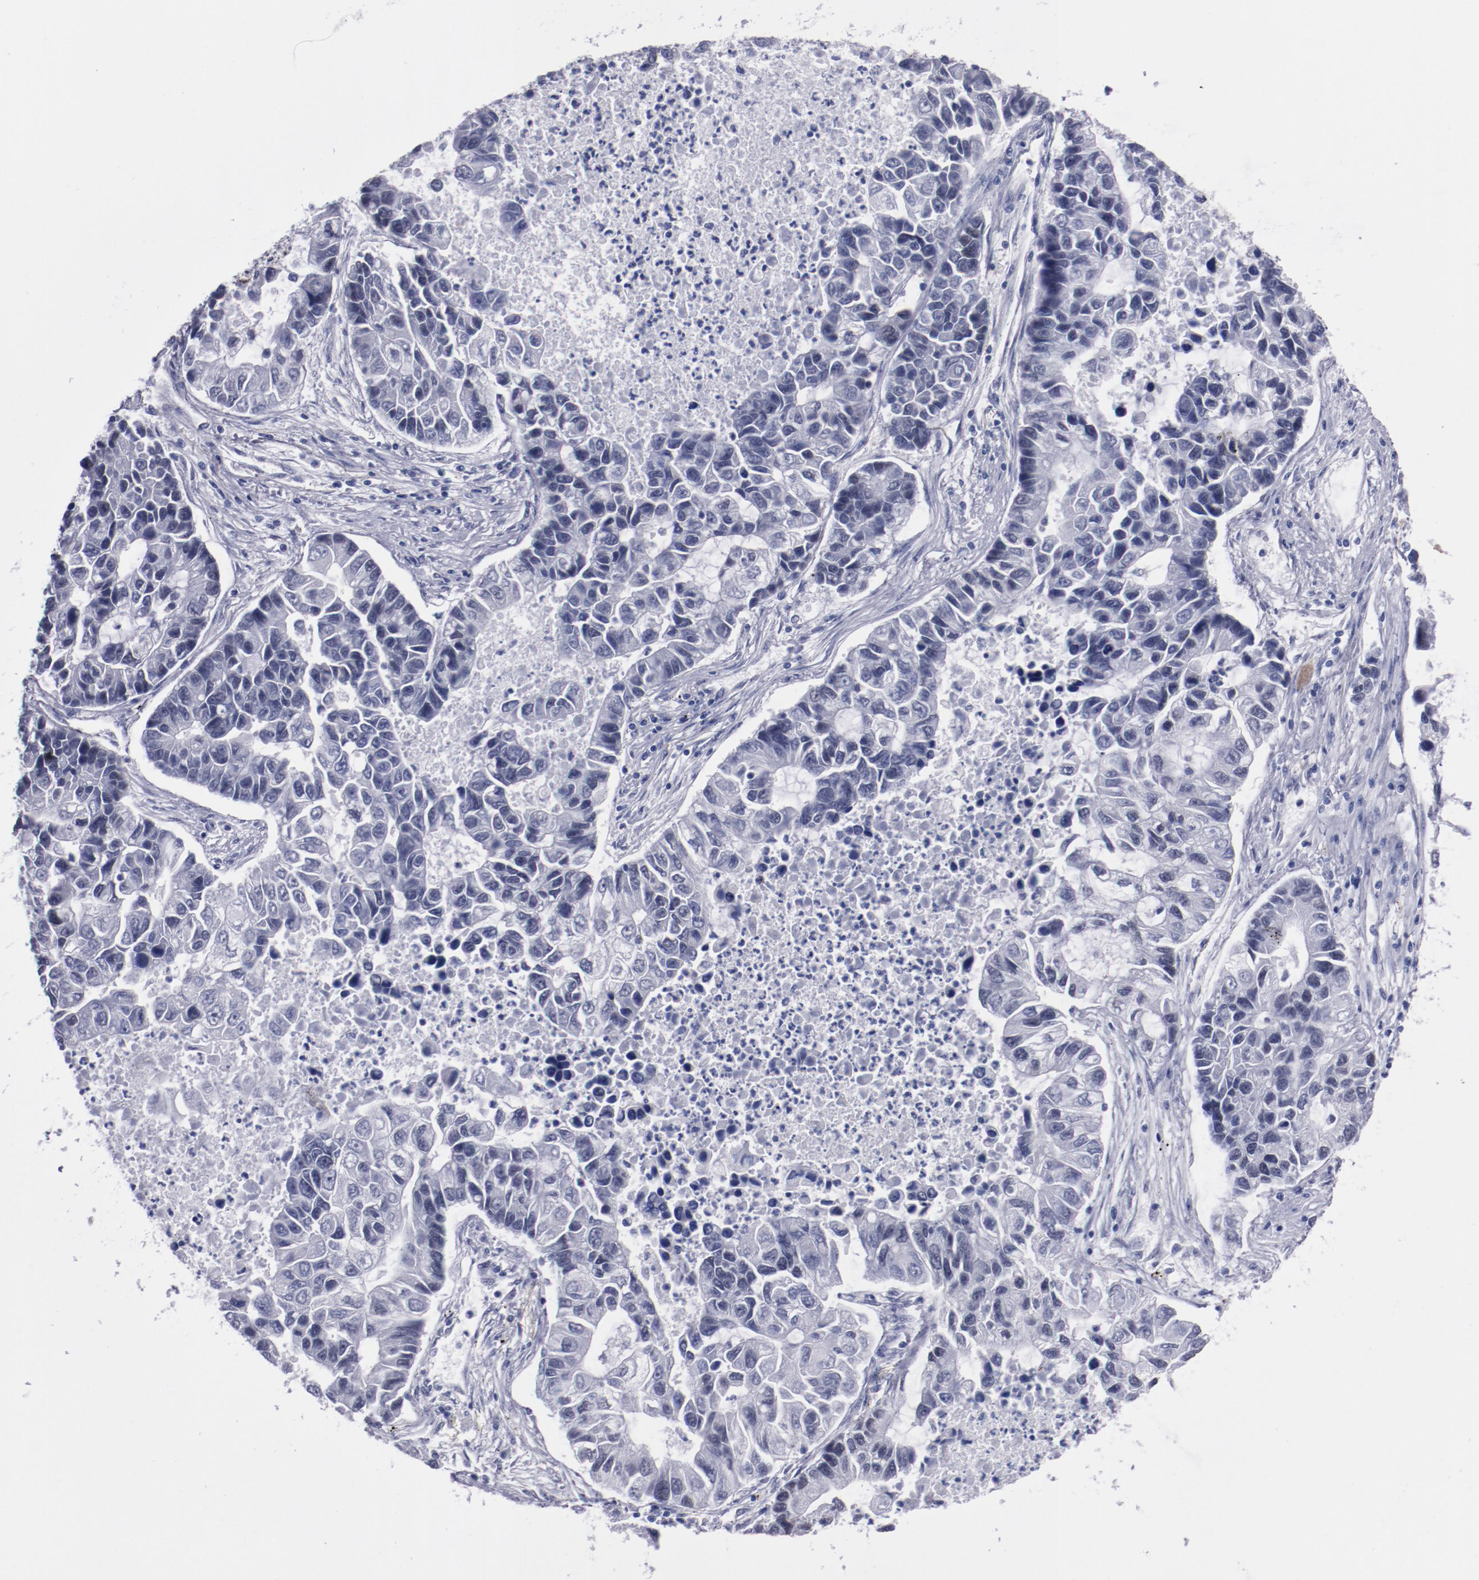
{"staining": {"intensity": "negative", "quantity": "none", "location": "none"}, "tissue": "lung cancer", "cell_type": "Tumor cells", "image_type": "cancer", "snomed": [{"axis": "morphology", "description": "Adenocarcinoma, NOS"}, {"axis": "topography", "description": "Lung"}], "caption": "An IHC image of lung cancer is shown. There is no staining in tumor cells of lung cancer.", "gene": "HNF1B", "patient": {"sex": "female", "age": 51}}